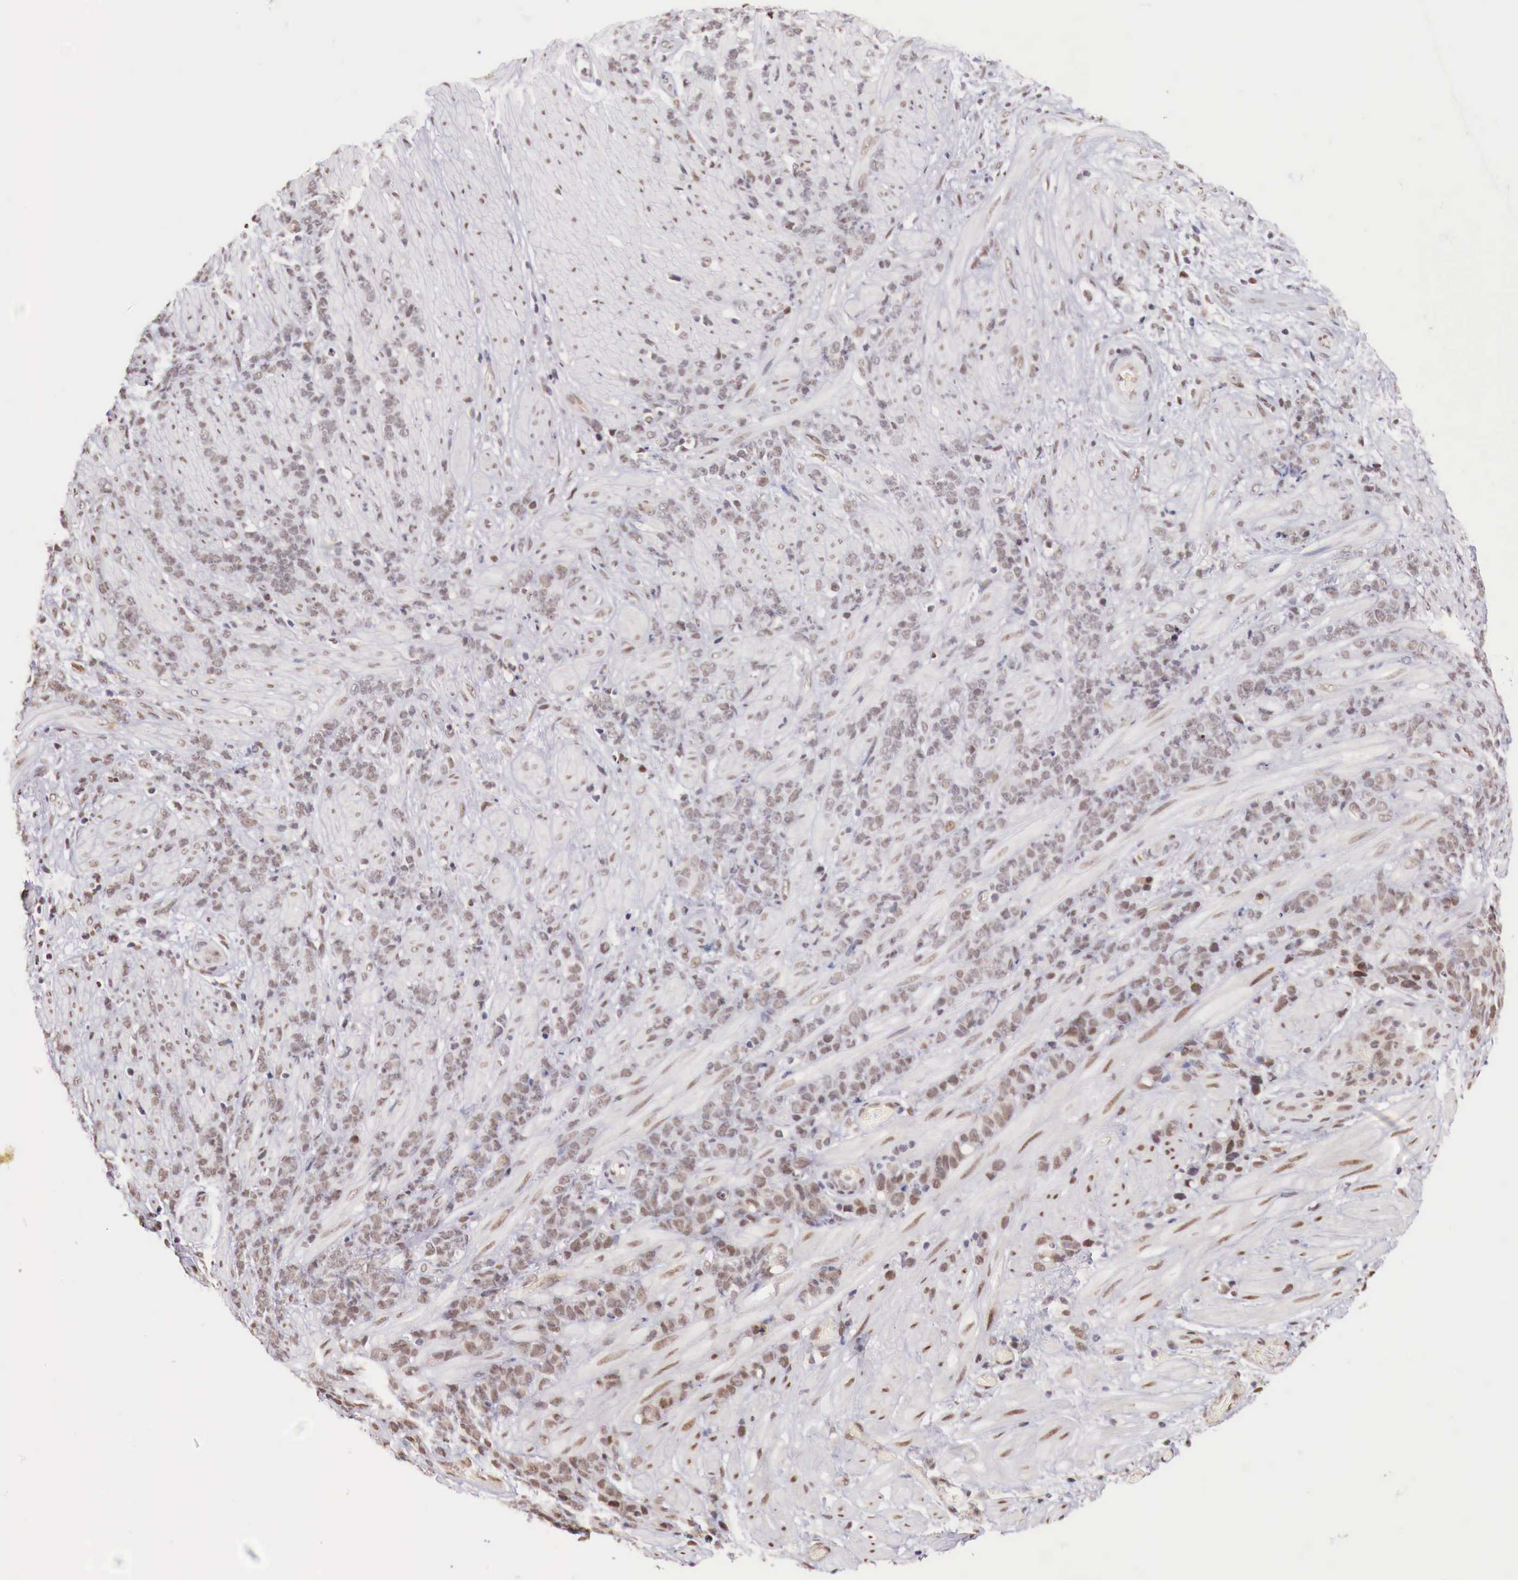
{"staining": {"intensity": "moderate", "quantity": "25%-75%", "location": "nuclear"}, "tissue": "stomach cancer", "cell_type": "Tumor cells", "image_type": "cancer", "snomed": [{"axis": "morphology", "description": "Adenocarcinoma, NOS"}, {"axis": "topography", "description": "Stomach, lower"}], "caption": "Adenocarcinoma (stomach) tissue demonstrates moderate nuclear expression in approximately 25%-75% of tumor cells, visualized by immunohistochemistry. The protein is stained brown, and the nuclei are stained in blue (DAB IHC with brightfield microscopy, high magnification).", "gene": "FOXP2", "patient": {"sex": "male", "age": 88}}